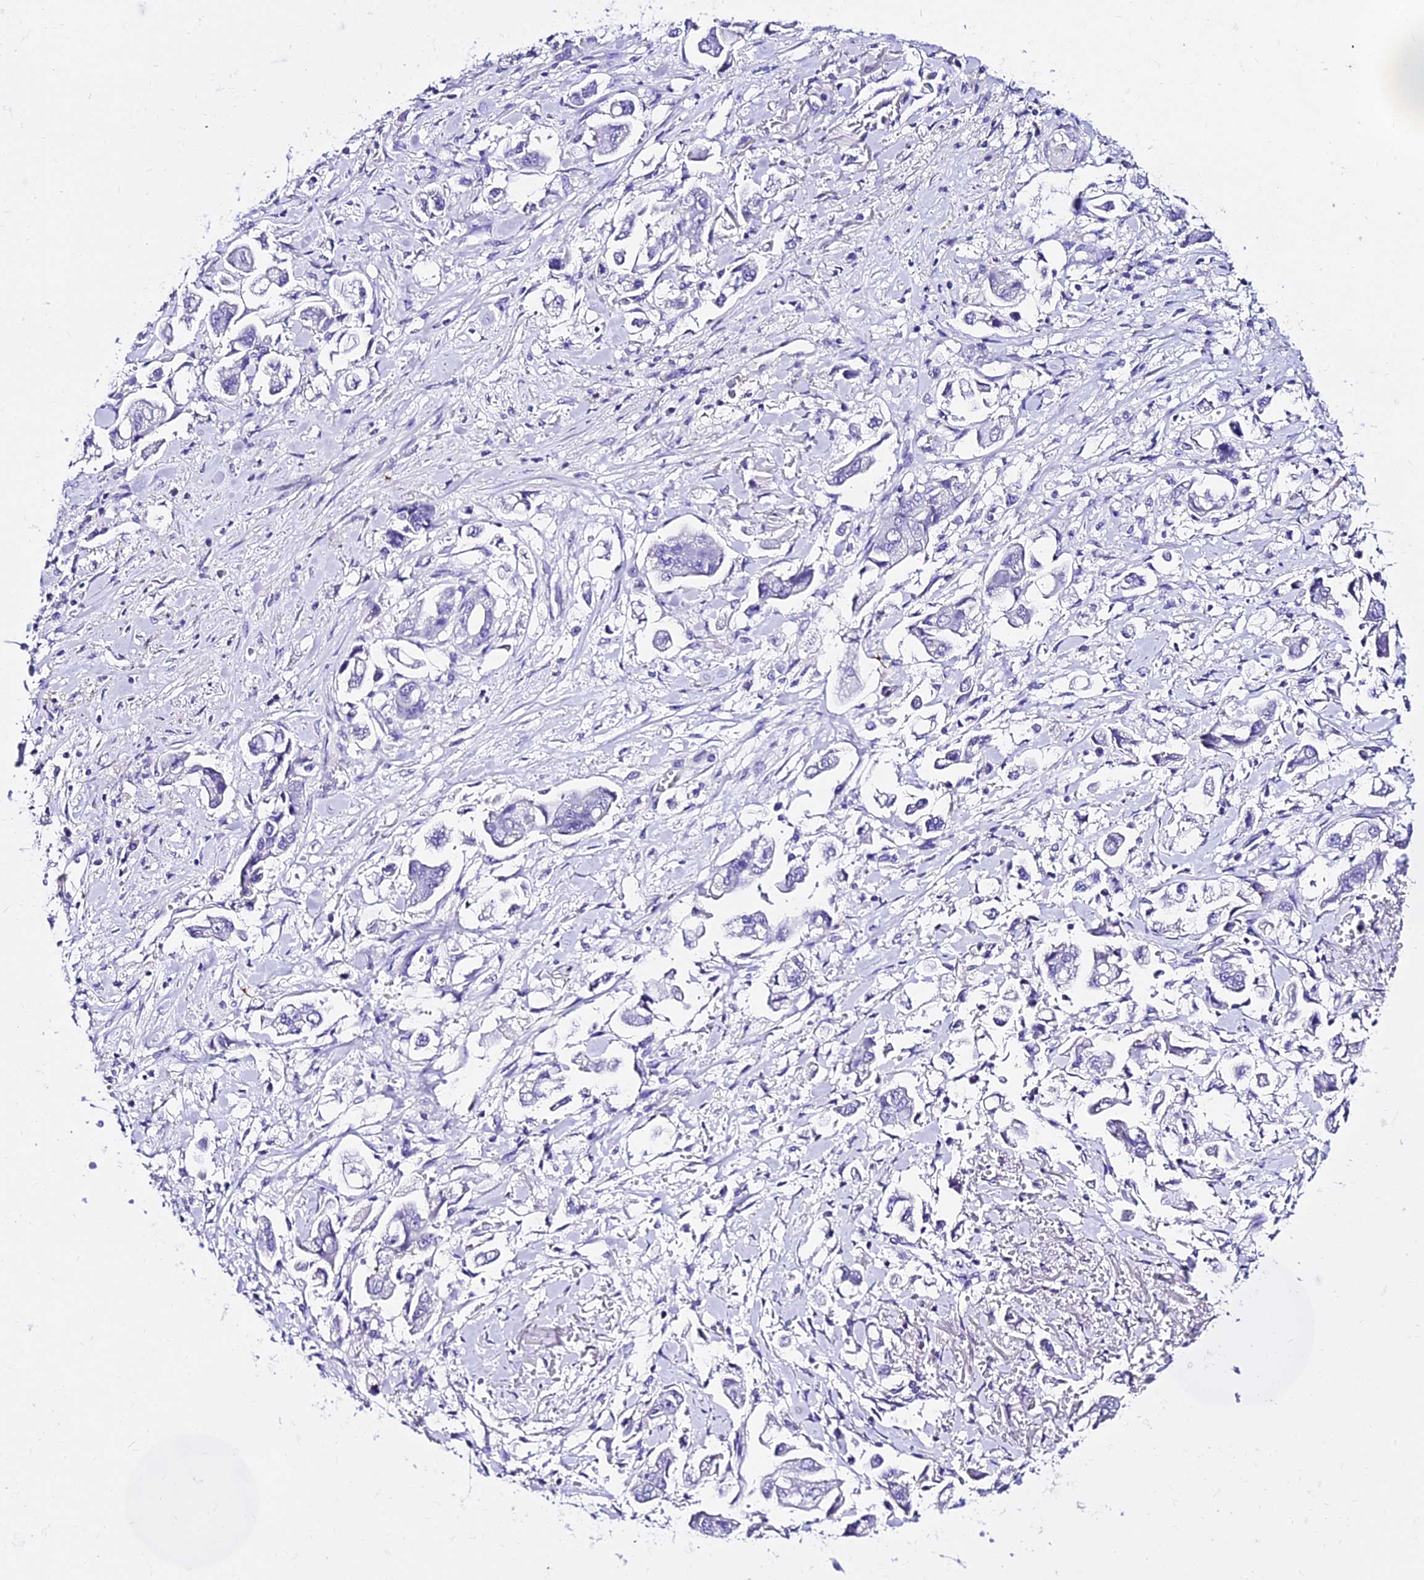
{"staining": {"intensity": "negative", "quantity": "none", "location": "none"}, "tissue": "stomach cancer", "cell_type": "Tumor cells", "image_type": "cancer", "snomed": [{"axis": "morphology", "description": "Adenocarcinoma, NOS"}, {"axis": "topography", "description": "Stomach"}], "caption": "The histopathology image exhibits no staining of tumor cells in stomach adenocarcinoma. (Brightfield microscopy of DAB immunohistochemistry at high magnification).", "gene": "DEFB106A", "patient": {"sex": "male", "age": 62}}